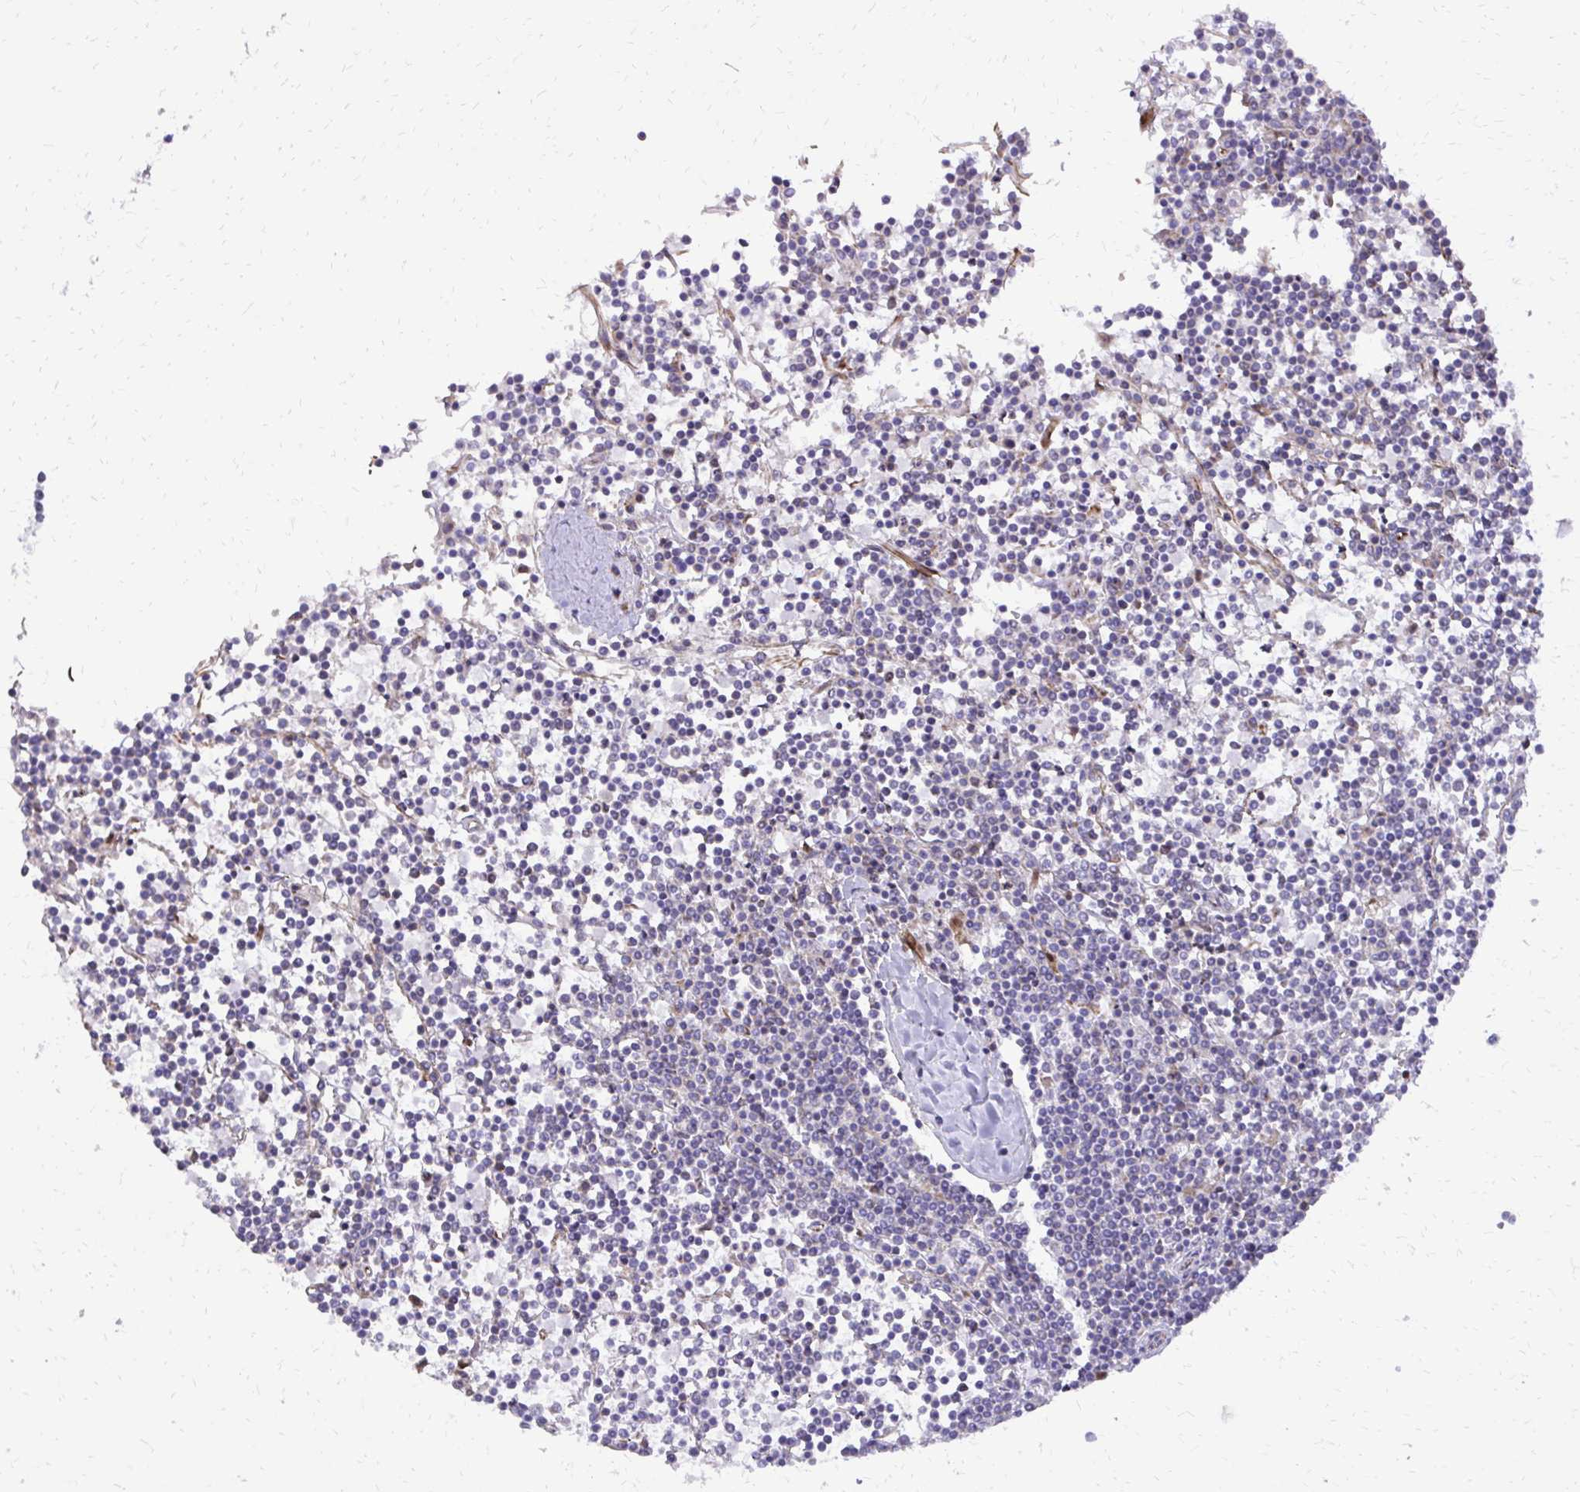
{"staining": {"intensity": "negative", "quantity": "none", "location": "none"}, "tissue": "lymphoma", "cell_type": "Tumor cells", "image_type": "cancer", "snomed": [{"axis": "morphology", "description": "Malignant lymphoma, non-Hodgkin's type, Low grade"}, {"axis": "topography", "description": "Spleen"}], "caption": "DAB (3,3'-diaminobenzidine) immunohistochemical staining of lymphoma exhibits no significant positivity in tumor cells.", "gene": "ABCC3", "patient": {"sex": "female", "age": 19}}